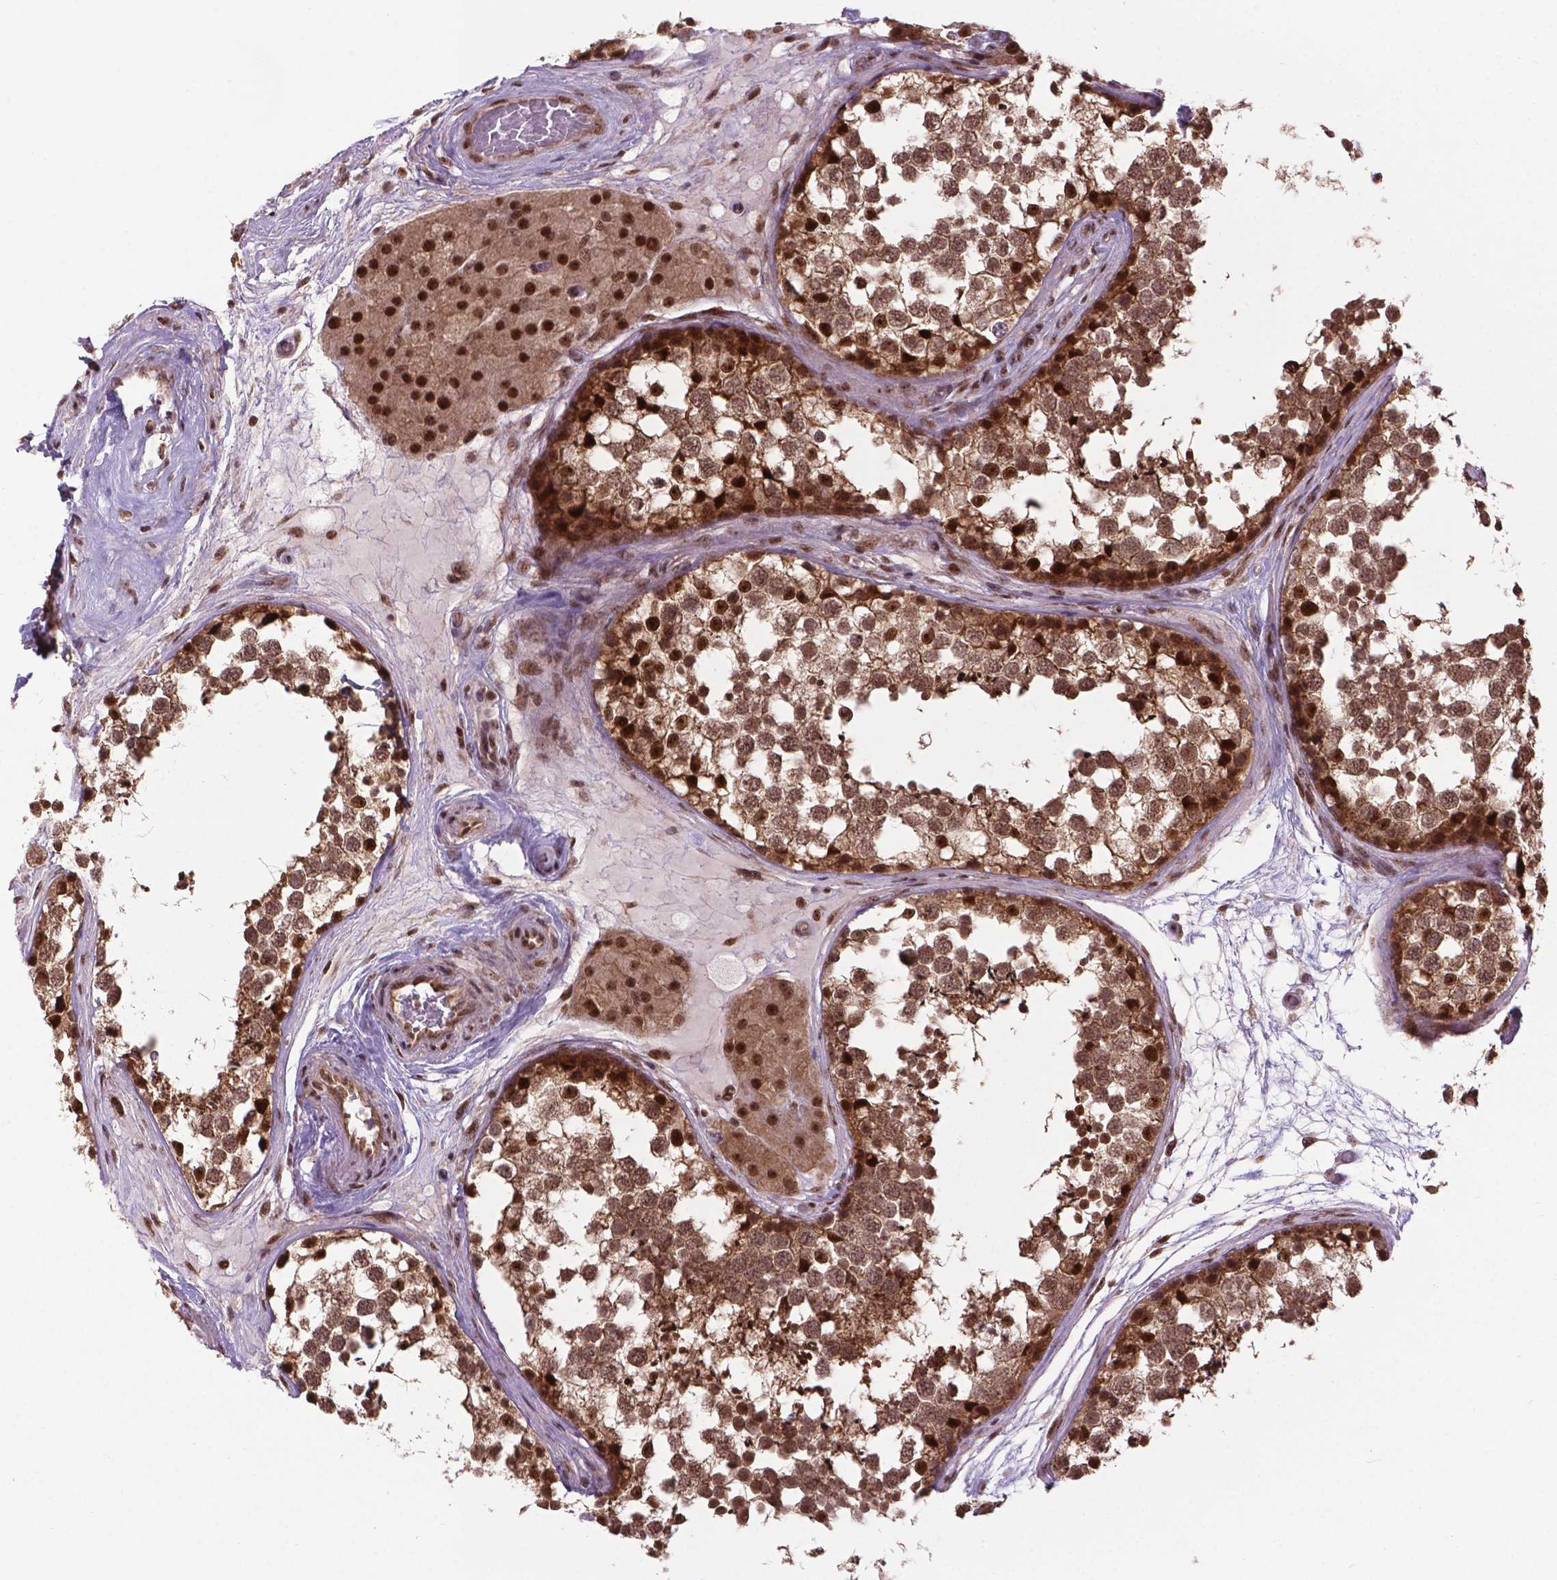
{"staining": {"intensity": "strong", "quantity": "25%-75%", "location": "cytoplasmic/membranous,nuclear"}, "tissue": "testis", "cell_type": "Cells in seminiferous ducts", "image_type": "normal", "snomed": [{"axis": "morphology", "description": "Normal tissue, NOS"}, {"axis": "morphology", "description": "Seminoma, NOS"}, {"axis": "topography", "description": "Testis"}], "caption": "IHC (DAB) staining of unremarkable testis reveals strong cytoplasmic/membranous,nuclear protein staining in approximately 25%-75% of cells in seminiferous ducts.", "gene": "CSNK2A1", "patient": {"sex": "male", "age": 65}}